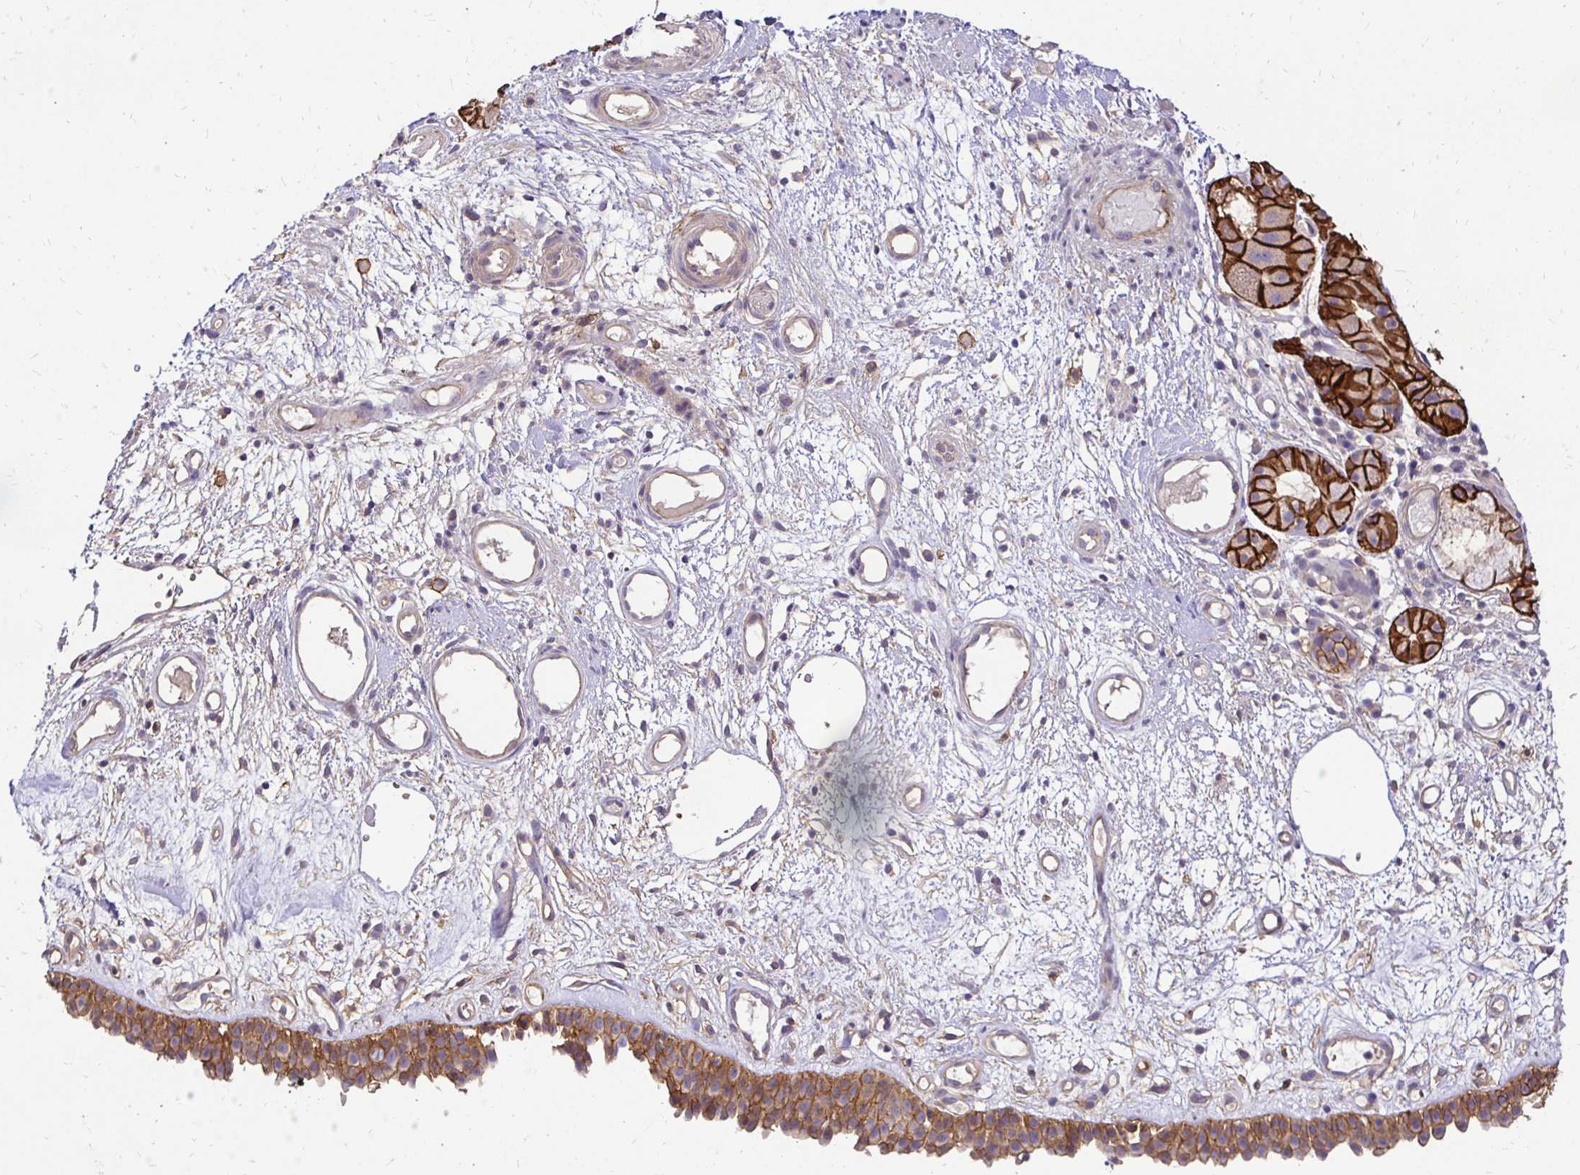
{"staining": {"intensity": "moderate", "quantity": ">75%", "location": "cytoplasmic/membranous"}, "tissue": "nasopharynx", "cell_type": "Respiratory epithelial cells", "image_type": "normal", "snomed": [{"axis": "morphology", "description": "Normal tissue, NOS"}, {"axis": "morphology", "description": "Inflammation, NOS"}, {"axis": "topography", "description": "Nasopharynx"}], "caption": "Immunohistochemistry of normal human nasopharynx displays medium levels of moderate cytoplasmic/membranous staining in about >75% of respiratory epithelial cells.", "gene": "SLC9A1", "patient": {"sex": "male", "age": 54}}